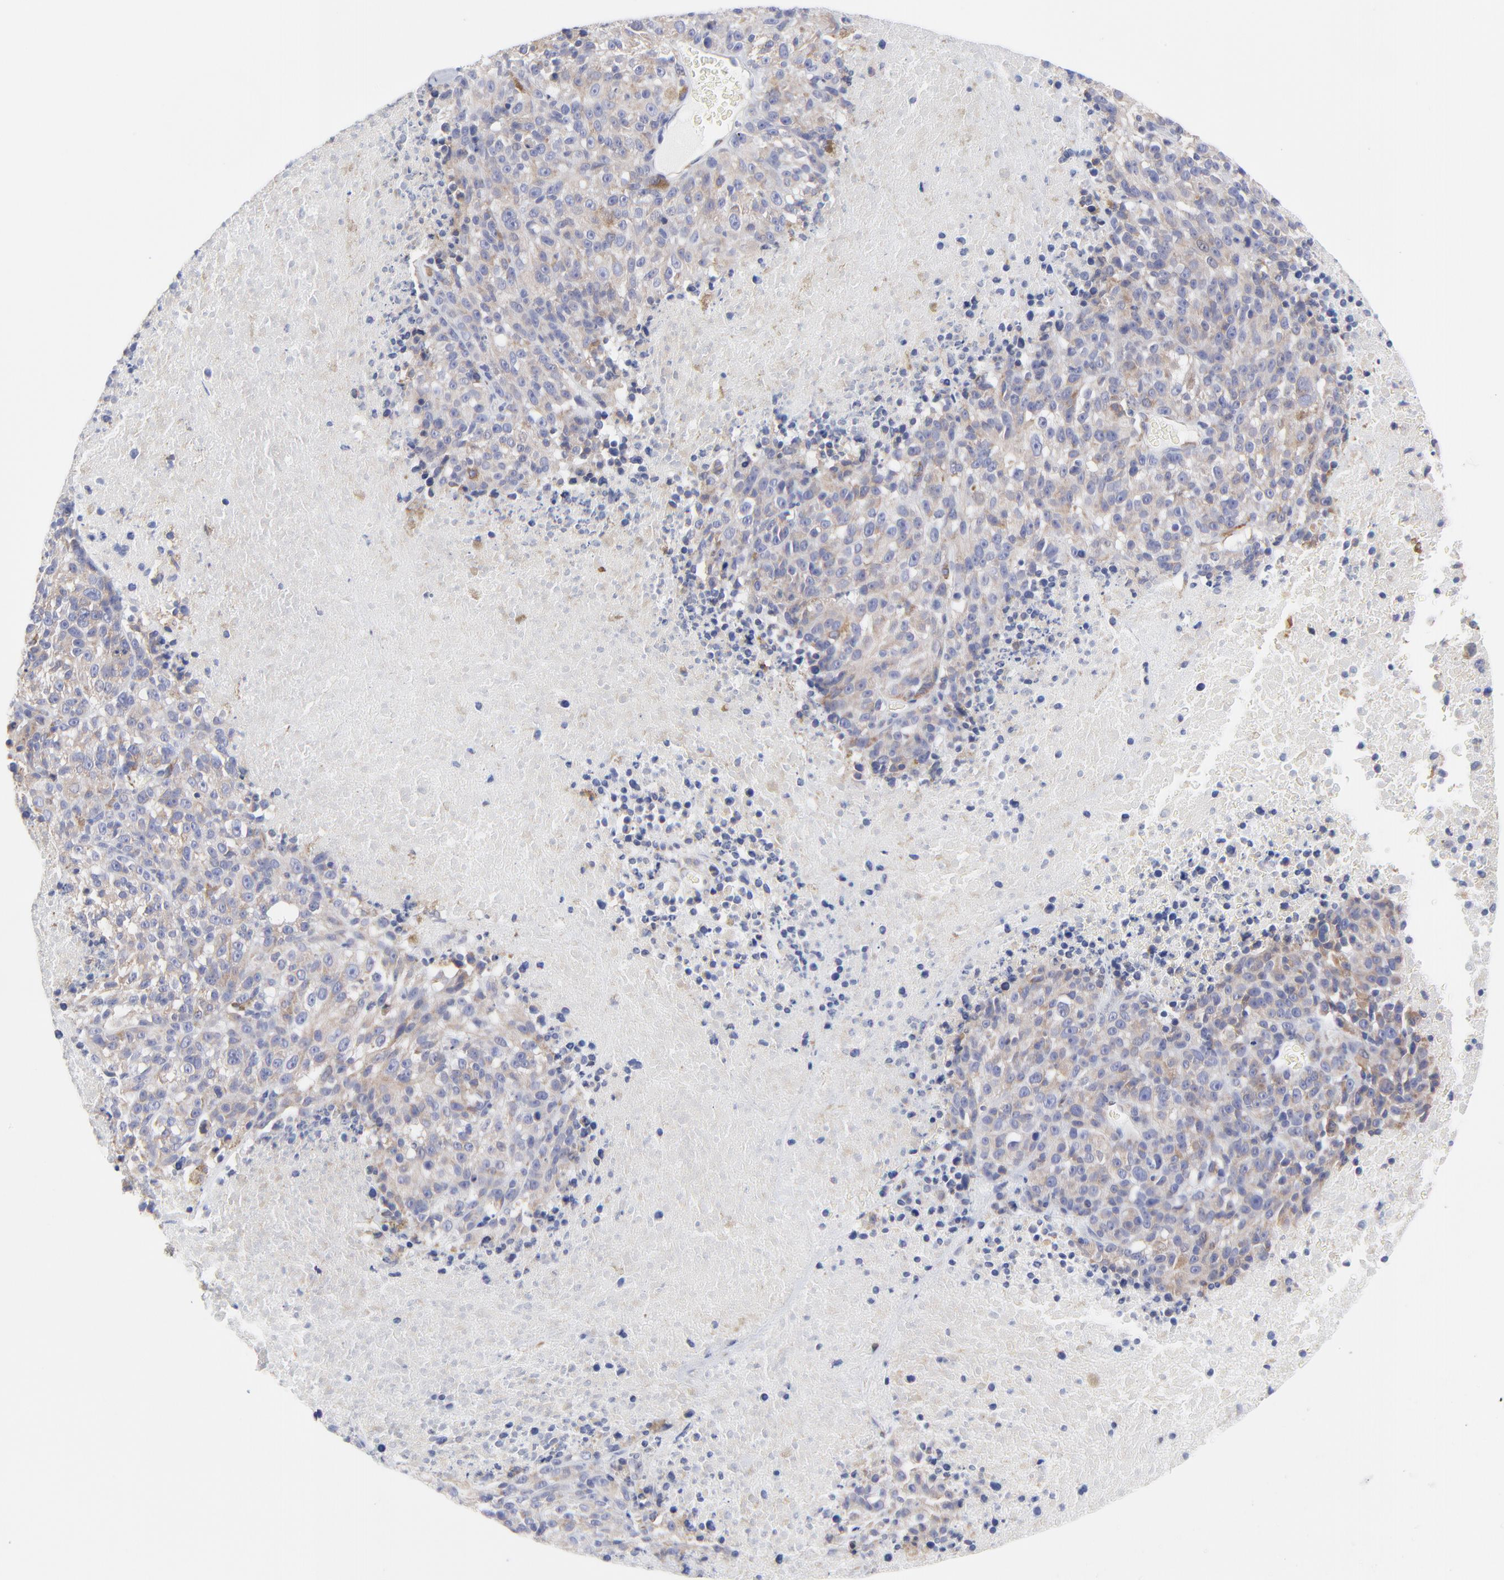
{"staining": {"intensity": "moderate", "quantity": ">75%", "location": "cytoplasmic/membranous"}, "tissue": "melanoma", "cell_type": "Tumor cells", "image_type": "cancer", "snomed": [{"axis": "morphology", "description": "Malignant melanoma, Metastatic site"}, {"axis": "topography", "description": "Cerebral cortex"}], "caption": "Moderate cytoplasmic/membranous positivity for a protein is seen in about >75% of tumor cells of malignant melanoma (metastatic site) using immunohistochemistry.", "gene": "MOSPD2", "patient": {"sex": "female", "age": 52}}